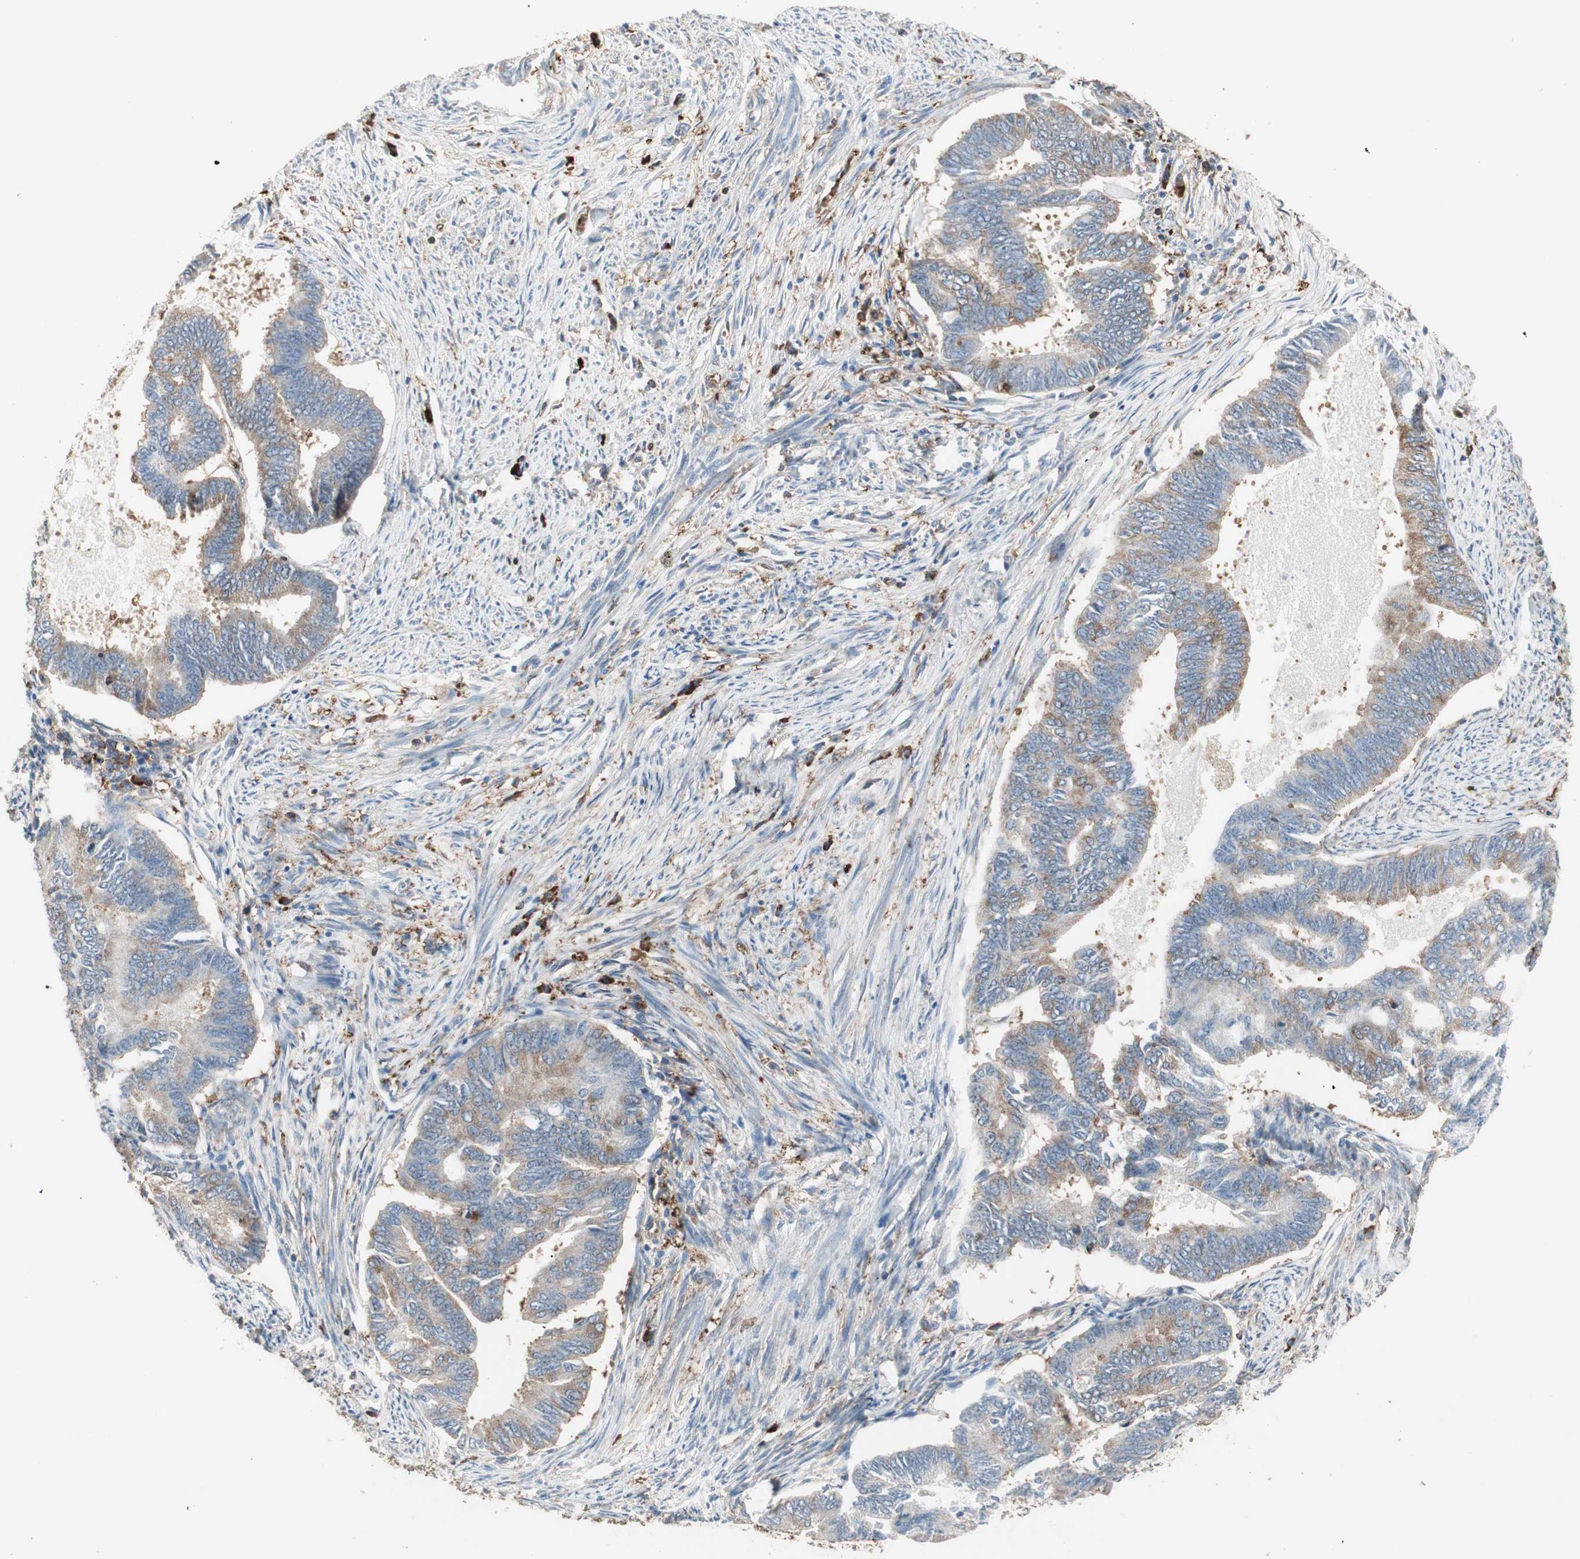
{"staining": {"intensity": "strong", "quantity": ">75%", "location": "cytoplasmic/membranous"}, "tissue": "endometrial cancer", "cell_type": "Tumor cells", "image_type": "cancer", "snomed": [{"axis": "morphology", "description": "Adenocarcinoma, NOS"}, {"axis": "topography", "description": "Endometrium"}], "caption": "Strong cytoplasmic/membranous staining for a protein is appreciated in about >75% of tumor cells of endometrial adenocarcinoma using immunohistochemistry.", "gene": "MMP3", "patient": {"sex": "female", "age": 86}}